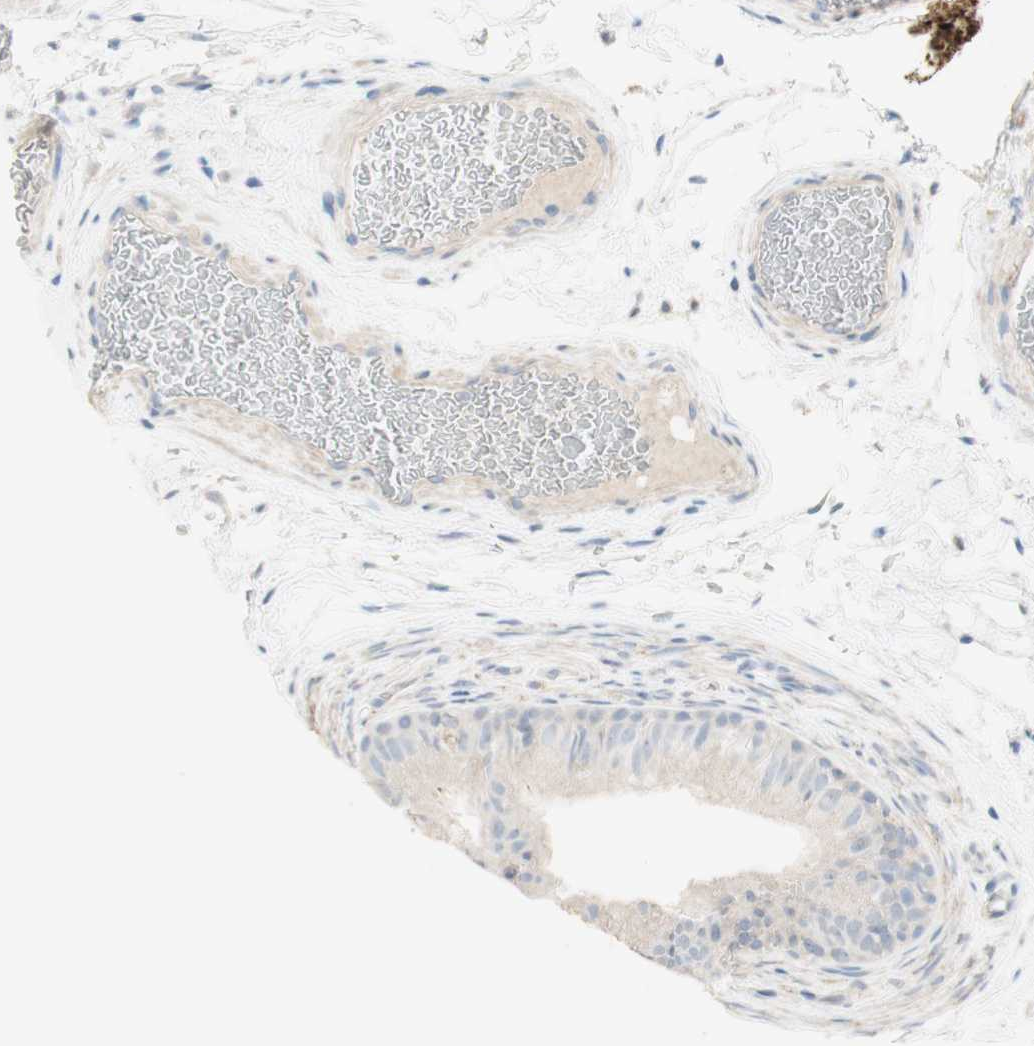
{"staining": {"intensity": "negative", "quantity": "none", "location": "none"}, "tissue": "epididymis", "cell_type": "Glandular cells", "image_type": "normal", "snomed": [{"axis": "morphology", "description": "Normal tissue, NOS"}, {"axis": "topography", "description": "Epididymis"}], "caption": "Immunohistochemistry photomicrograph of benign epididymis: human epididymis stained with DAB exhibits no significant protein staining in glandular cells.", "gene": "MANEA", "patient": {"sex": "male", "age": 36}}